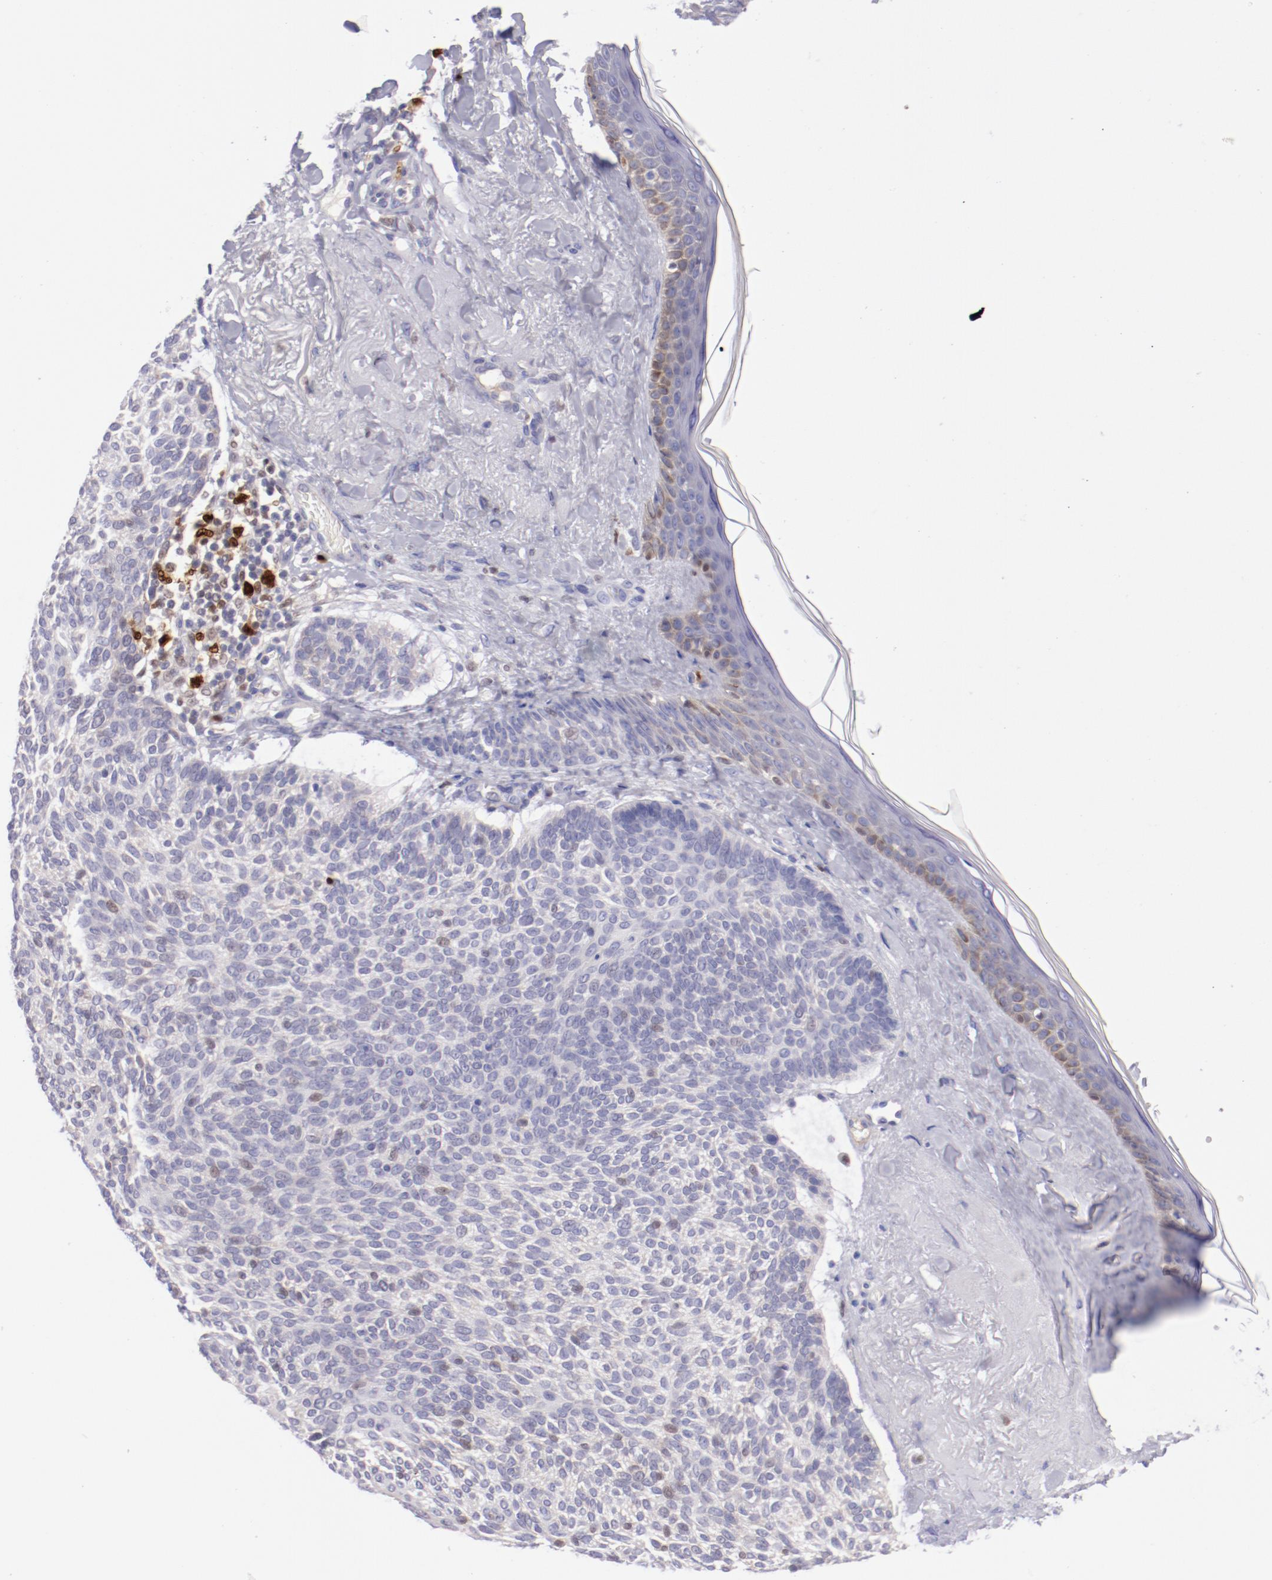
{"staining": {"intensity": "negative", "quantity": "none", "location": "none"}, "tissue": "skin cancer", "cell_type": "Tumor cells", "image_type": "cancer", "snomed": [{"axis": "morphology", "description": "Normal tissue, NOS"}, {"axis": "morphology", "description": "Basal cell carcinoma"}, {"axis": "topography", "description": "Skin"}], "caption": "Skin cancer was stained to show a protein in brown. There is no significant expression in tumor cells.", "gene": "IRF8", "patient": {"sex": "female", "age": 70}}